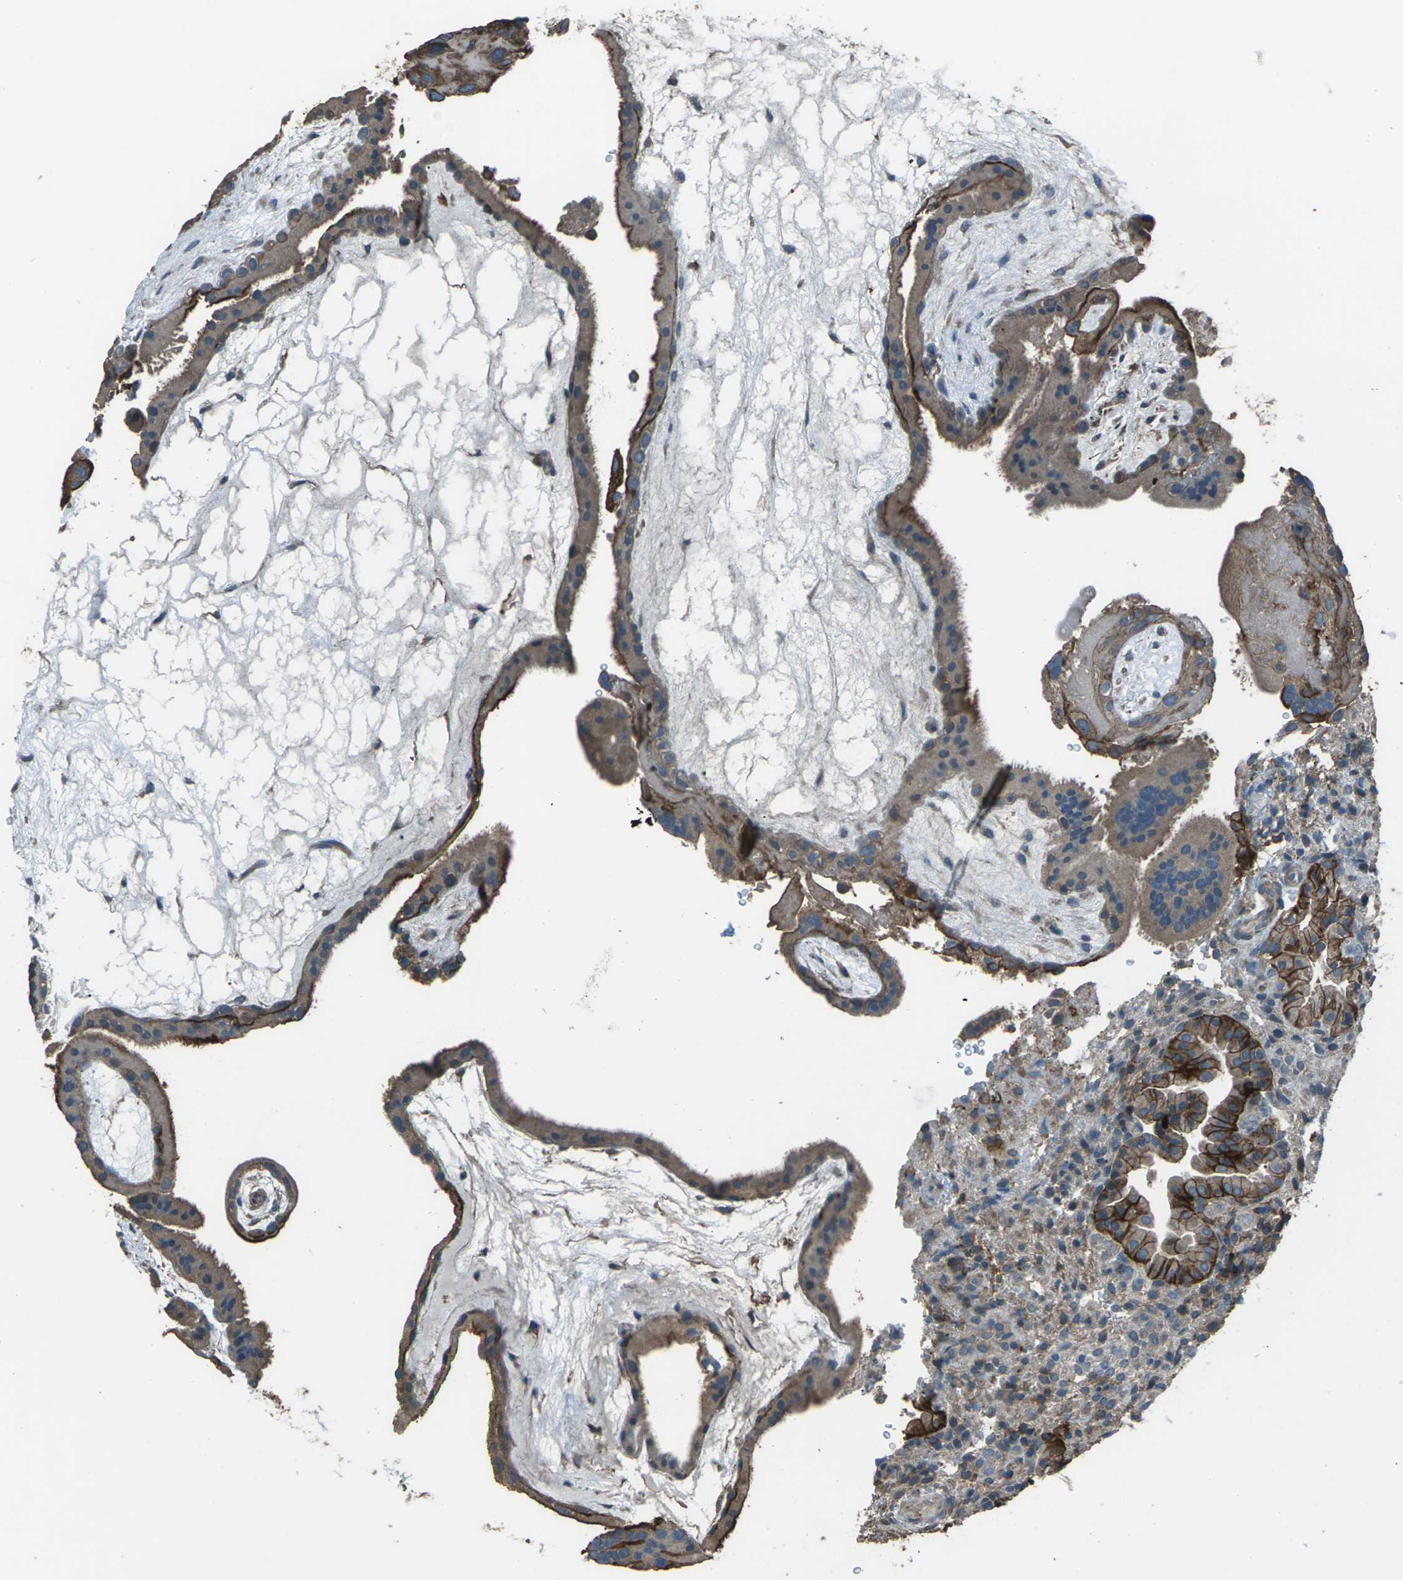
{"staining": {"intensity": "moderate", "quantity": ">75%", "location": "cytoplasmic/membranous"}, "tissue": "placenta", "cell_type": "Decidual cells", "image_type": "normal", "snomed": [{"axis": "morphology", "description": "Normal tissue, NOS"}, {"axis": "topography", "description": "Placenta"}], "caption": "Brown immunohistochemical staining in unremarkable human placenta reveals moderate cytoplasmic/membranous positivity in about >75% of decidual cells.", "gene": "CMTM4", "patient": {"sex": "female", "age": 19}}